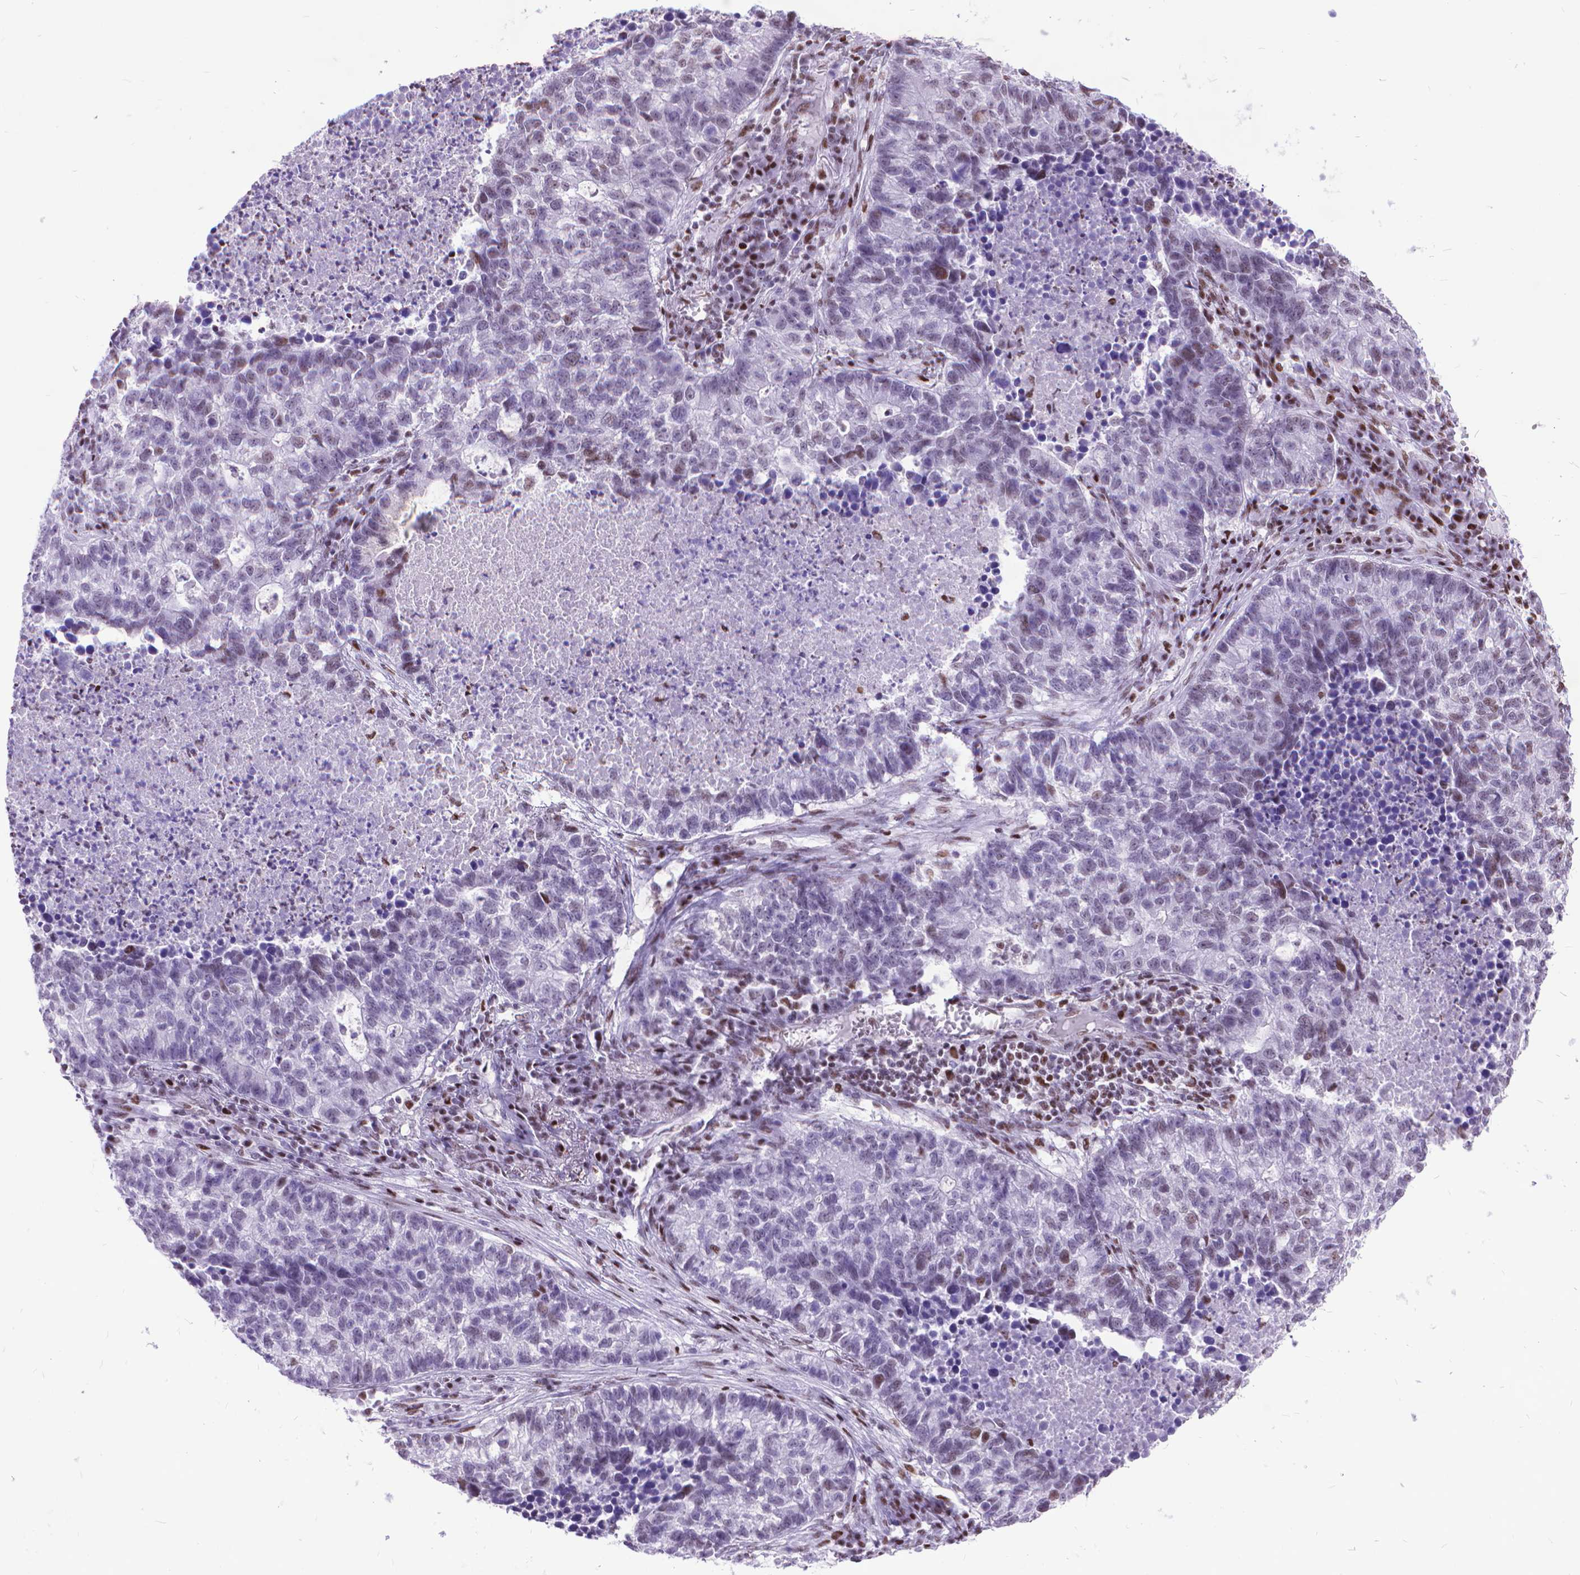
{"staining": {"intensity": "negative", "quantity": "none", "location": "none"}, "tissue": "lung cancer", "cell_type": "Tumor cells", "image_type": "cancer", "snomed": [{"axis": "morphology", "description": "Adenocarcinoma, NOS"}, {"axis": "topography", "description": "Lung"}], "caption": "Tumor cells show no significant protein positivity in adenocarcinoma (lung).", "gene": "POLE4", "patient": {"sex": "male", "age": 57}}